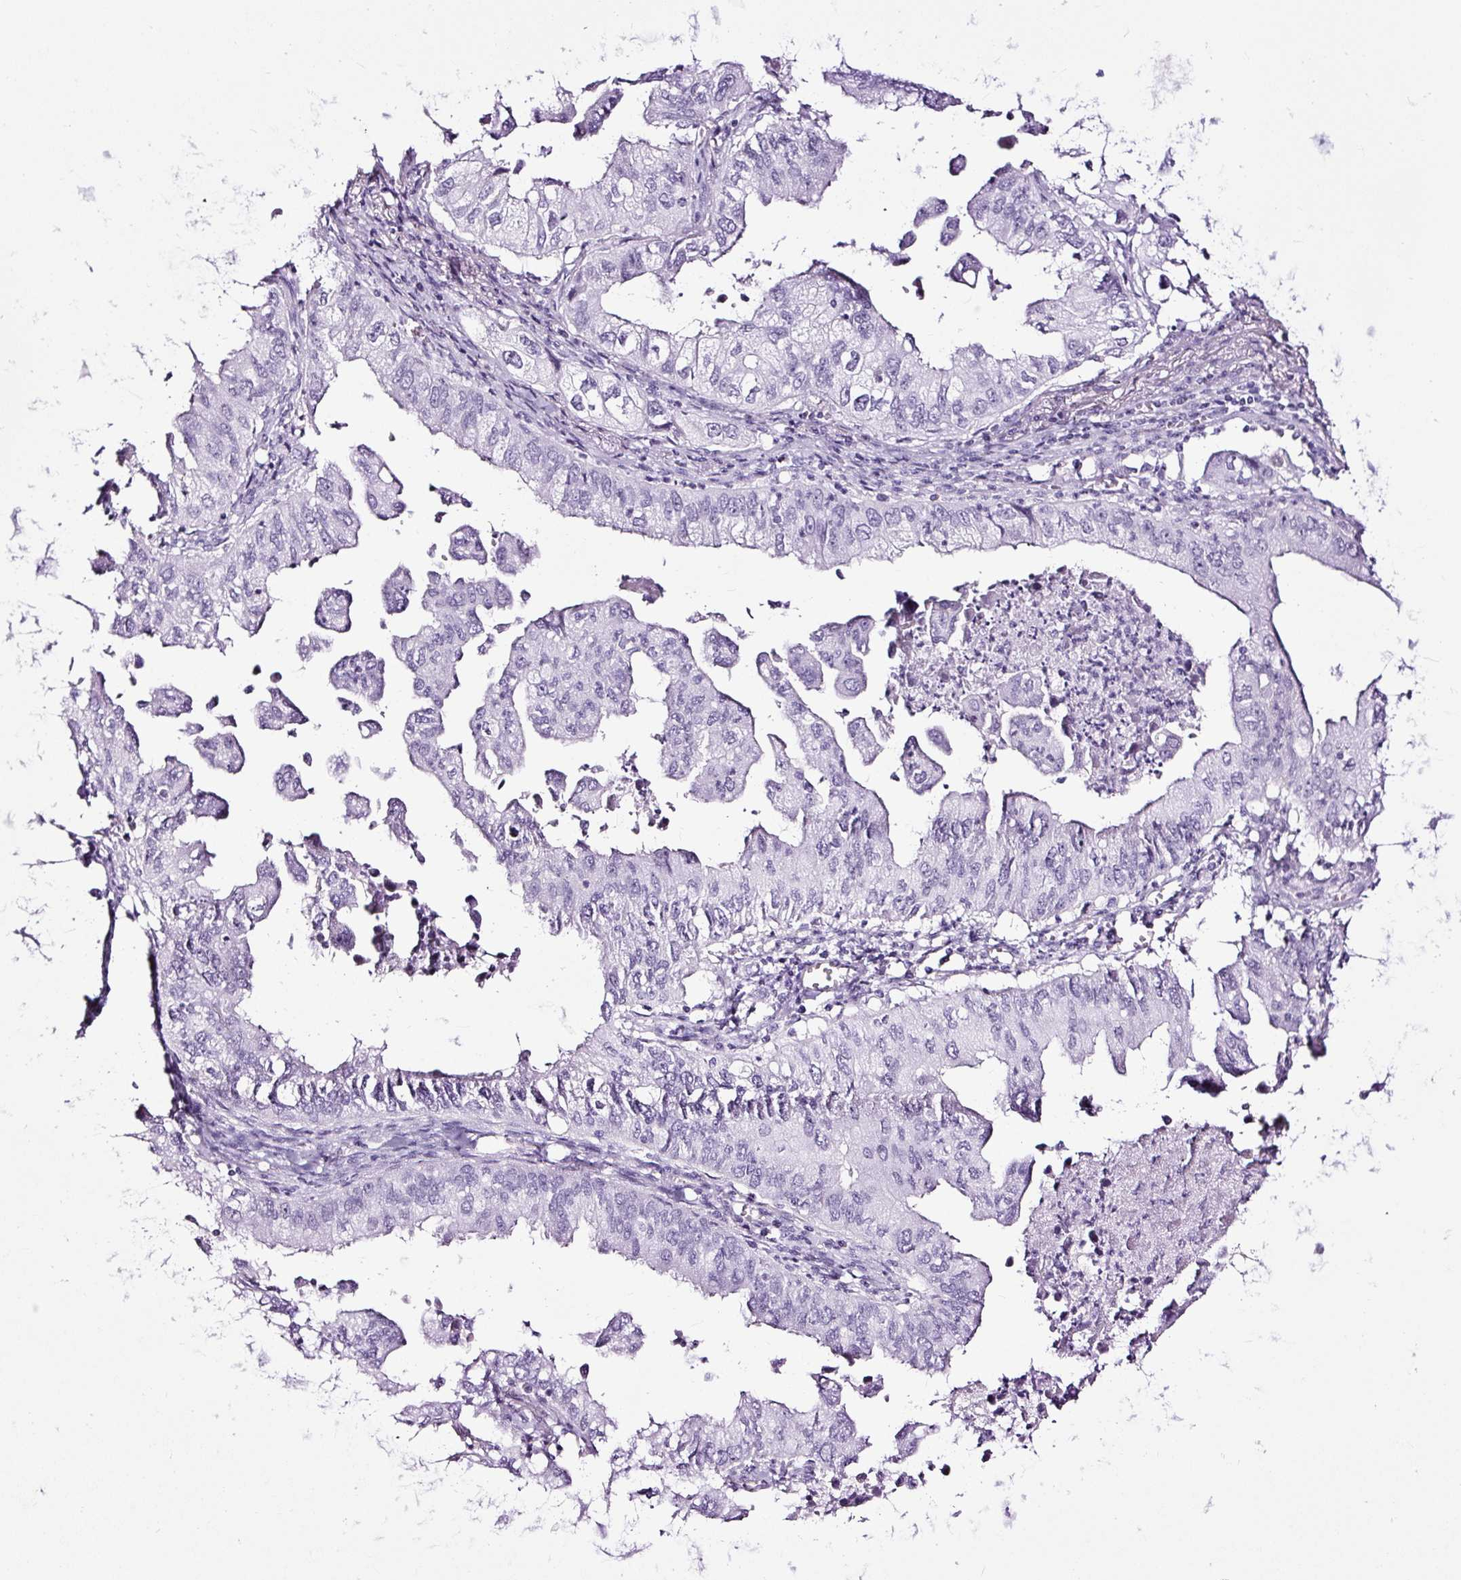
{"staining": {"intensity": "negative", "quantity": "none", "location": "none"}, "tissue": "lung cancer", "cell_type": "Tumor cells", "image_type": "cancer", "snomed": [{"axis": "morphology", "description": "Adenocarcinoma, NOS"}, {"axis": "topography", "description": "Lung"}], "caption": "Lung cancer stained for a protein using IHC displays no expression tumor cells.", "gene": "NPHS2", "patient": {"sex": "male", "age": 48}}